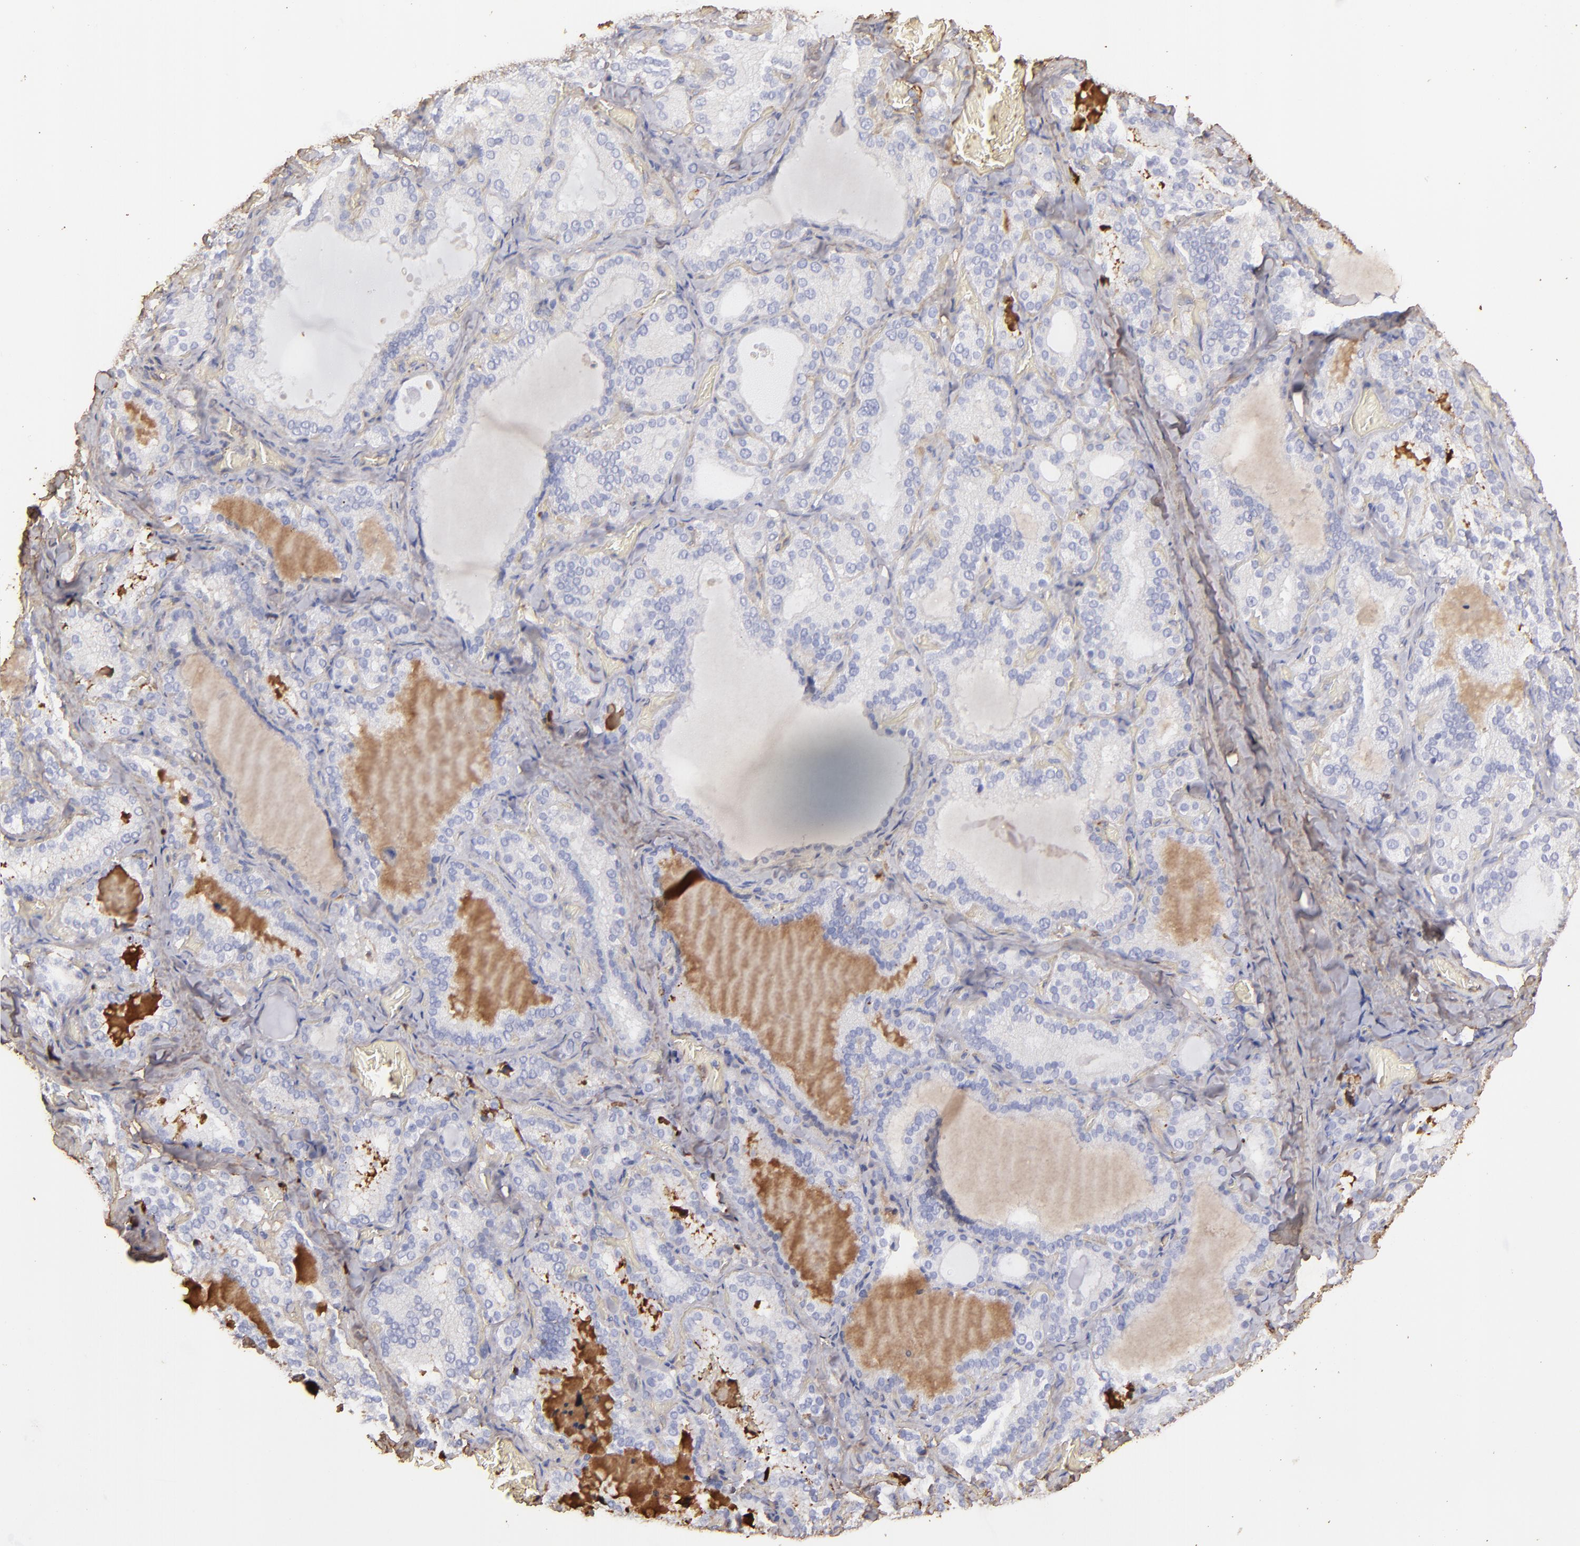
{"staining": {"intensity": "negative", "quantity": "none", "location": "none"}, "tissue": "thyroid gland", "cell_type": "Glandular cells", "image_type": "normal", "snomed": [{"axis": "morphology", "description": "Normal tissue, NOS"}, {"axis": "topography", "description": "Thyroid gland"}], "caption": "High magnification brightfield microscopy of unremarkable thyroid gland stained with DAB (brown) and counterstained with hematoxylin (blue): glandular cells show no significant expression.", "gene": "FGB", "patient": {"sex": "female", "age": 33}}